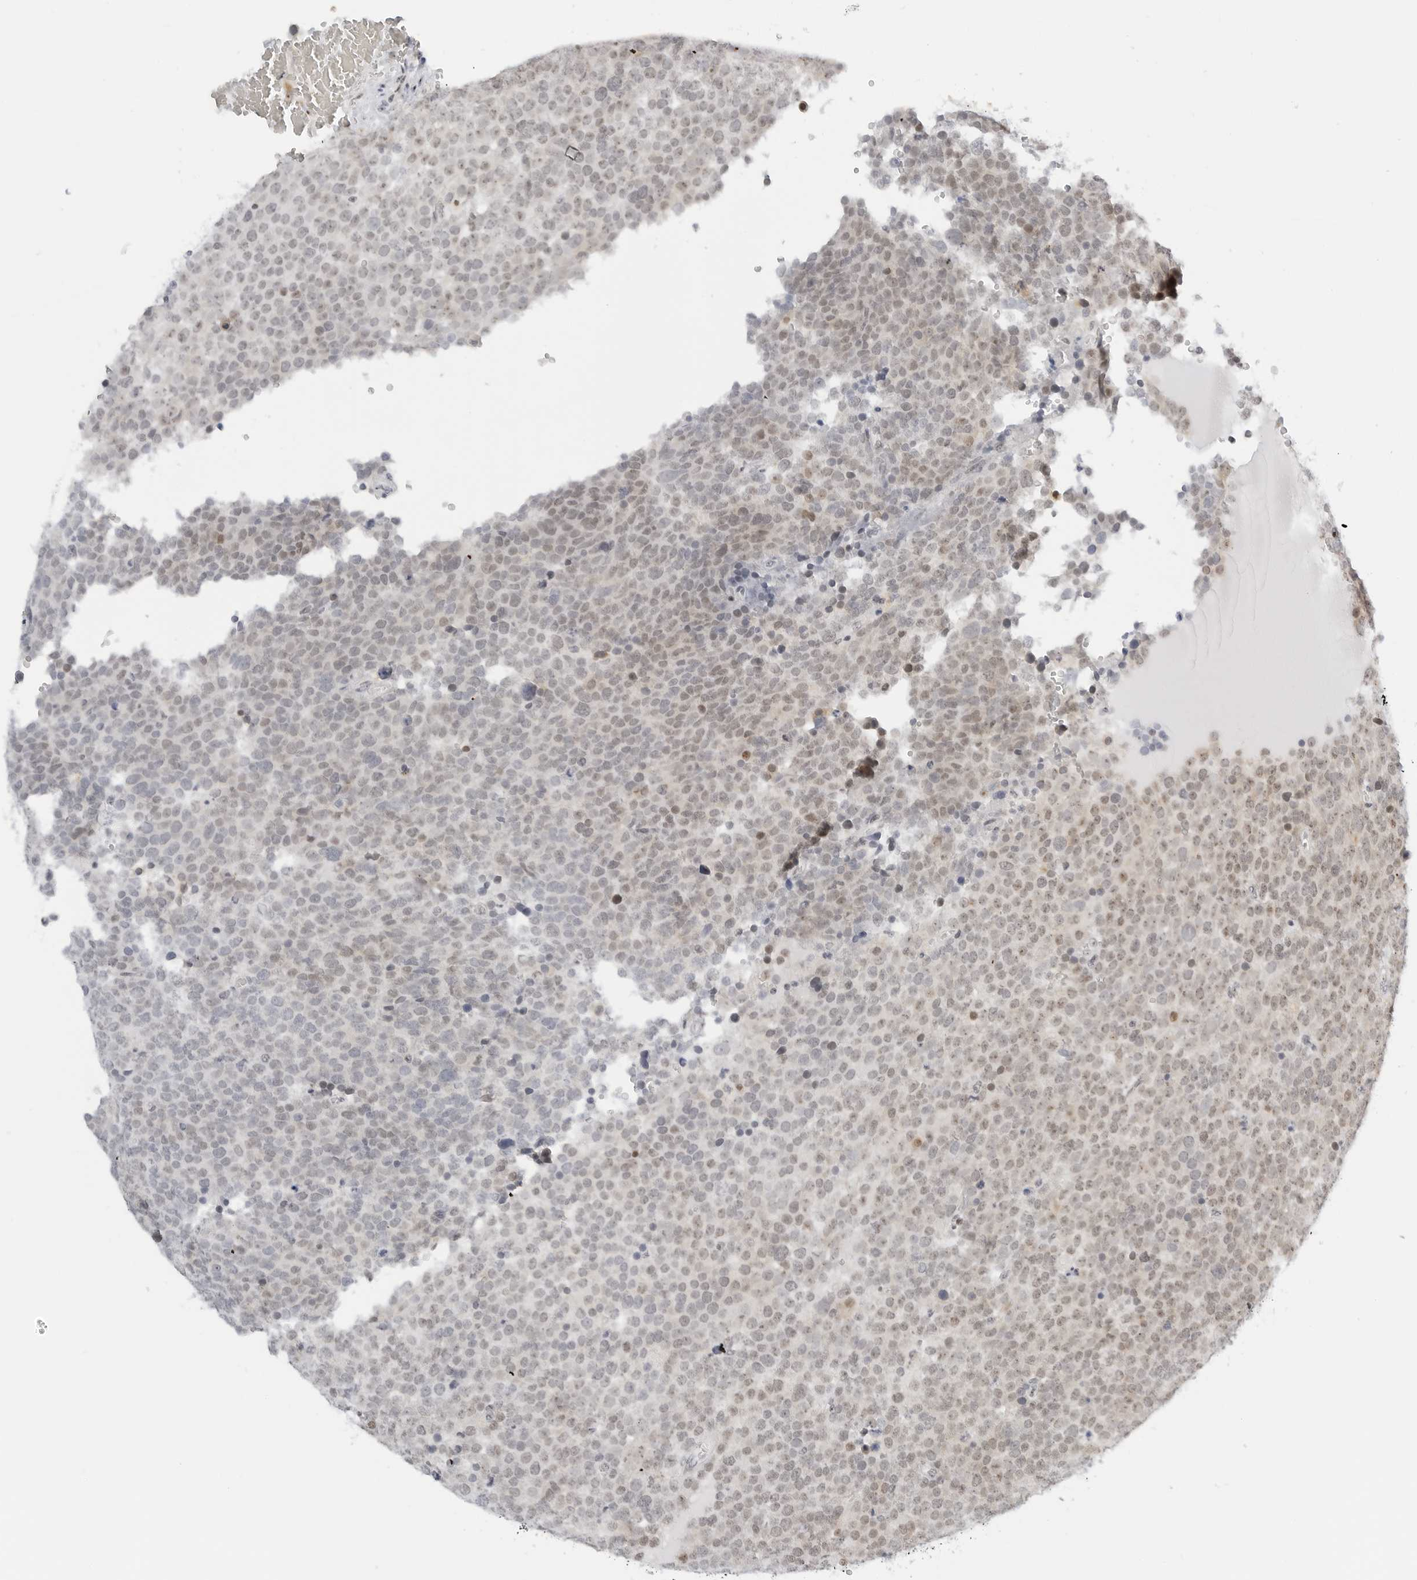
{"staining": {"intensity": "weak", "quantity": "25%-75%", "location": "nuclear"}, "tissue": "testis cancer", "cell_type": "Tumor cells", "image_type": "cancer", "snomed": [{"axis": "morphology", "description": "Seminoma, NOS"}, {"axis": "topography", "description": "Testis"}], "caption": "A high-resolution histopathology image shows immunohistochemistry (IHC) staining of testis cancer (seminoma), which reveals weak nuclear positivity in approximately 25%-75% of tumor cells. (DAB (3,3'-diaminobenzidine) IHC with brightfield microscopy, high magnification).", "gene": "RIMKLA", "patient": {"sex": "male", "age": 71}}